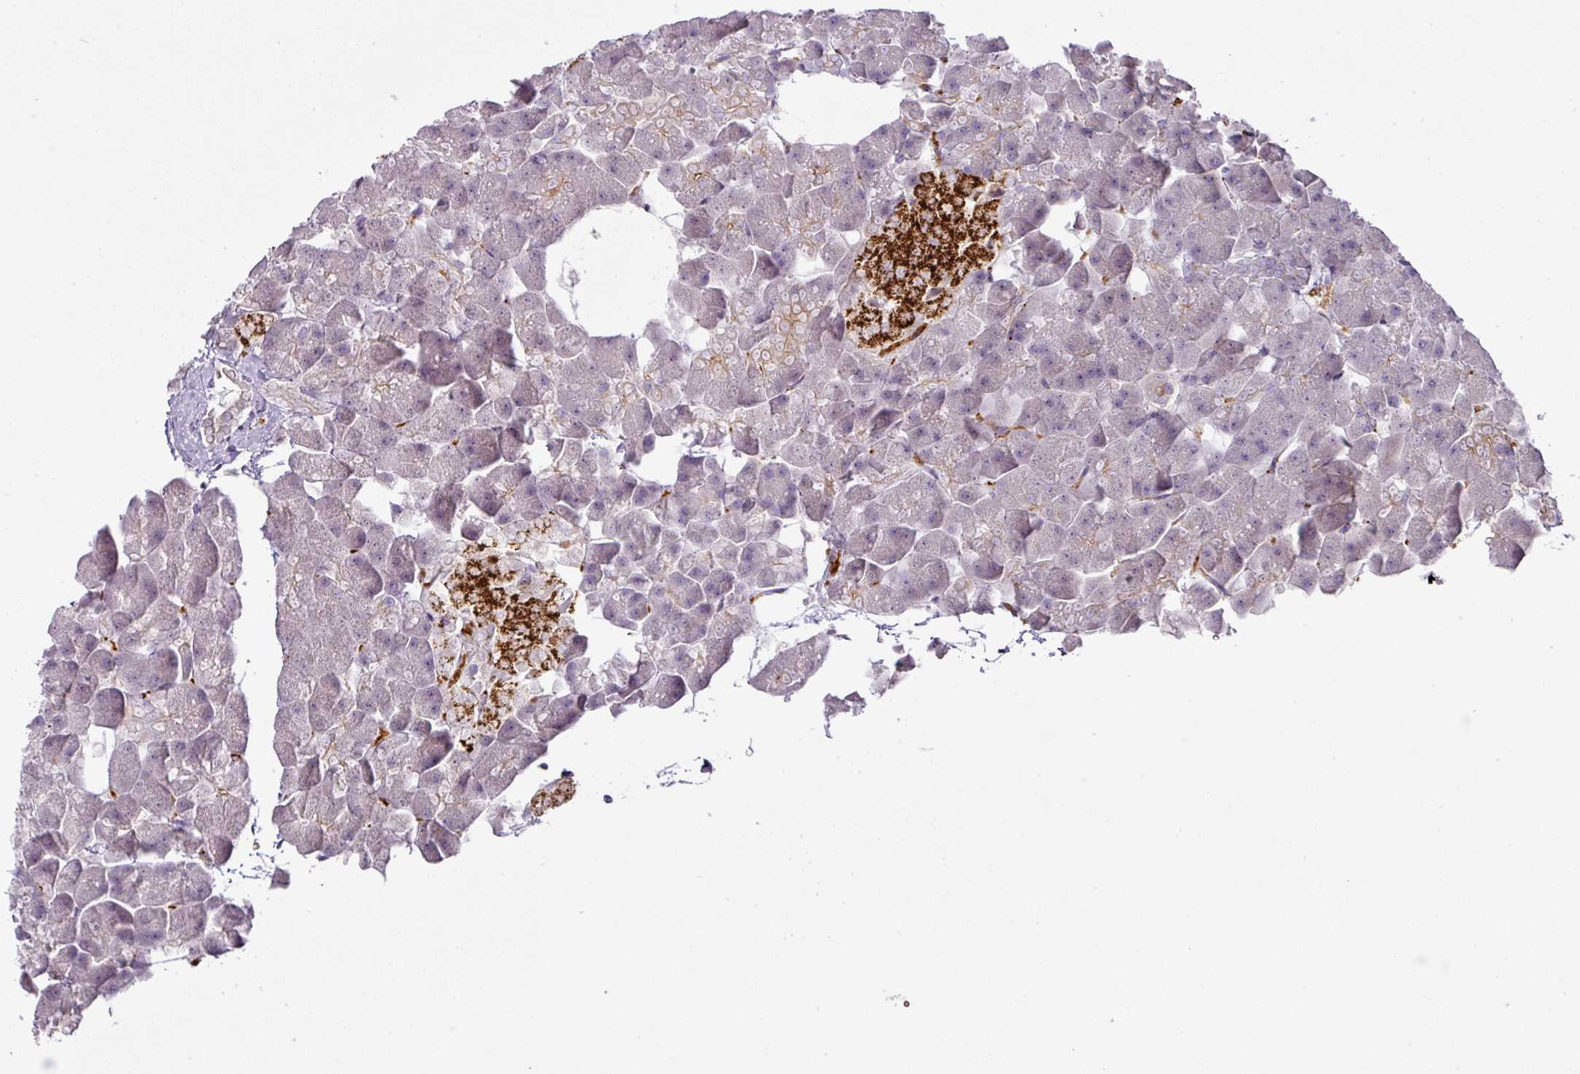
{"staining": {"intensity": "negative", "quantity": "none", "location": "none"}, "tissue": "pancreas", "cell_type": "Exocrine glandular cells", "image_type": "normal", "snomed": [{"axis": "morphology", "description": "Normal tissue, NOS"}, {"axis": "topography", "description": "Pancreas"}], "caption": "Immunohistochemistry image of benign pancreas: human pancreas stained with DAB (3,3'-diaminobenzidine) displays no significant protein positivity in exocrine glandular cells.", "gene": "ATP6V1F", "patient": {"sex": "male", "age": 35}}